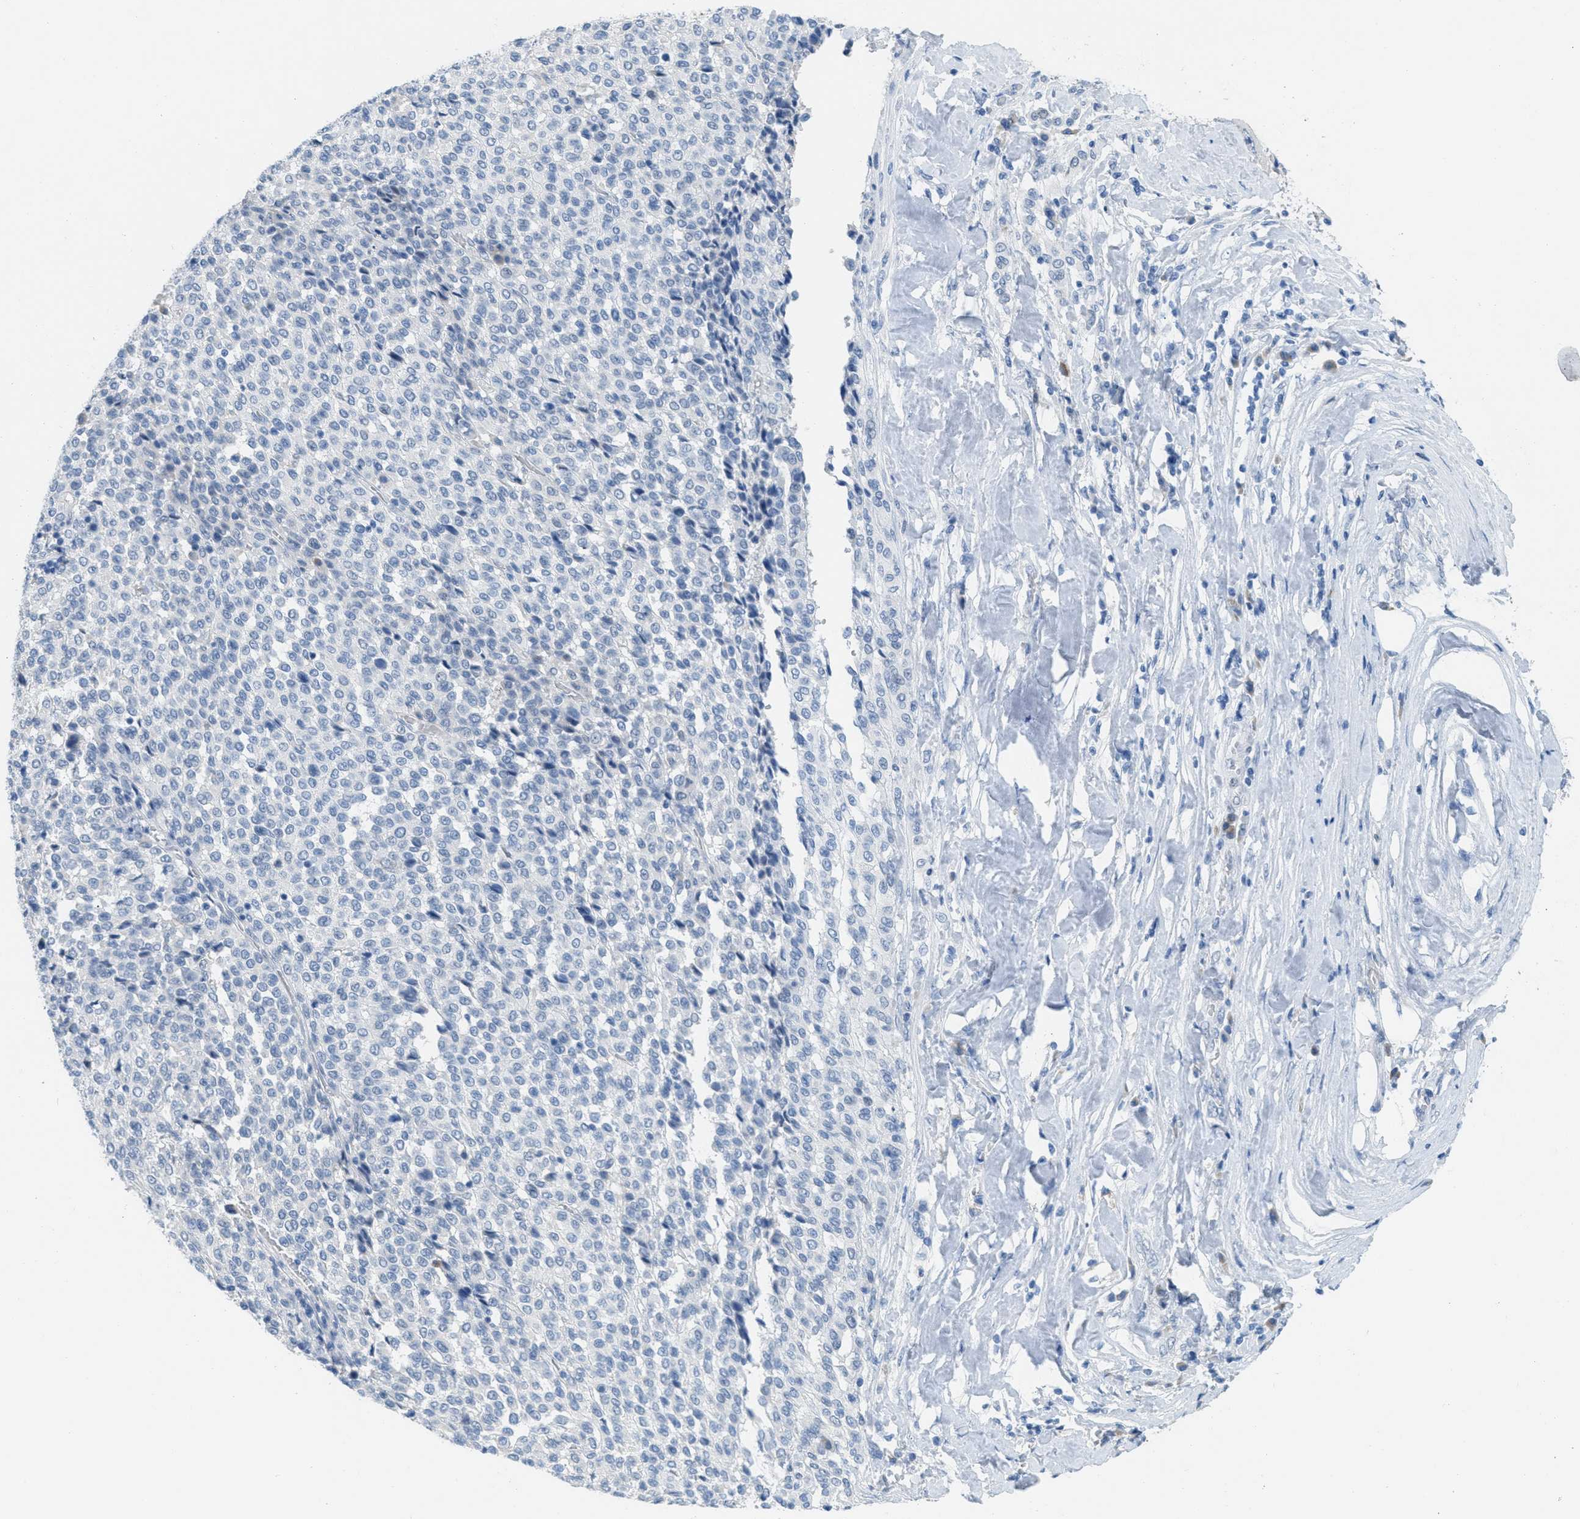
{"staining": {"intensity": "negative", "quantity": "none", "location": "none"}, "tissue": "melanoma", "cell_type": "Tumor cells", "image_type": "cancer", "snomed": [{"axis": "morphology", "description": "Malignant melanoma, Metastatic site"}, {"axis": "topography", "description": "Pancreas"}], "caption": "Immunohistochemical staining of malignant melanoma (metastatic site) shows no significant staining in tumor cells.", "gene": "HSF2", "patient": {"sex": "female", "age": 30}}